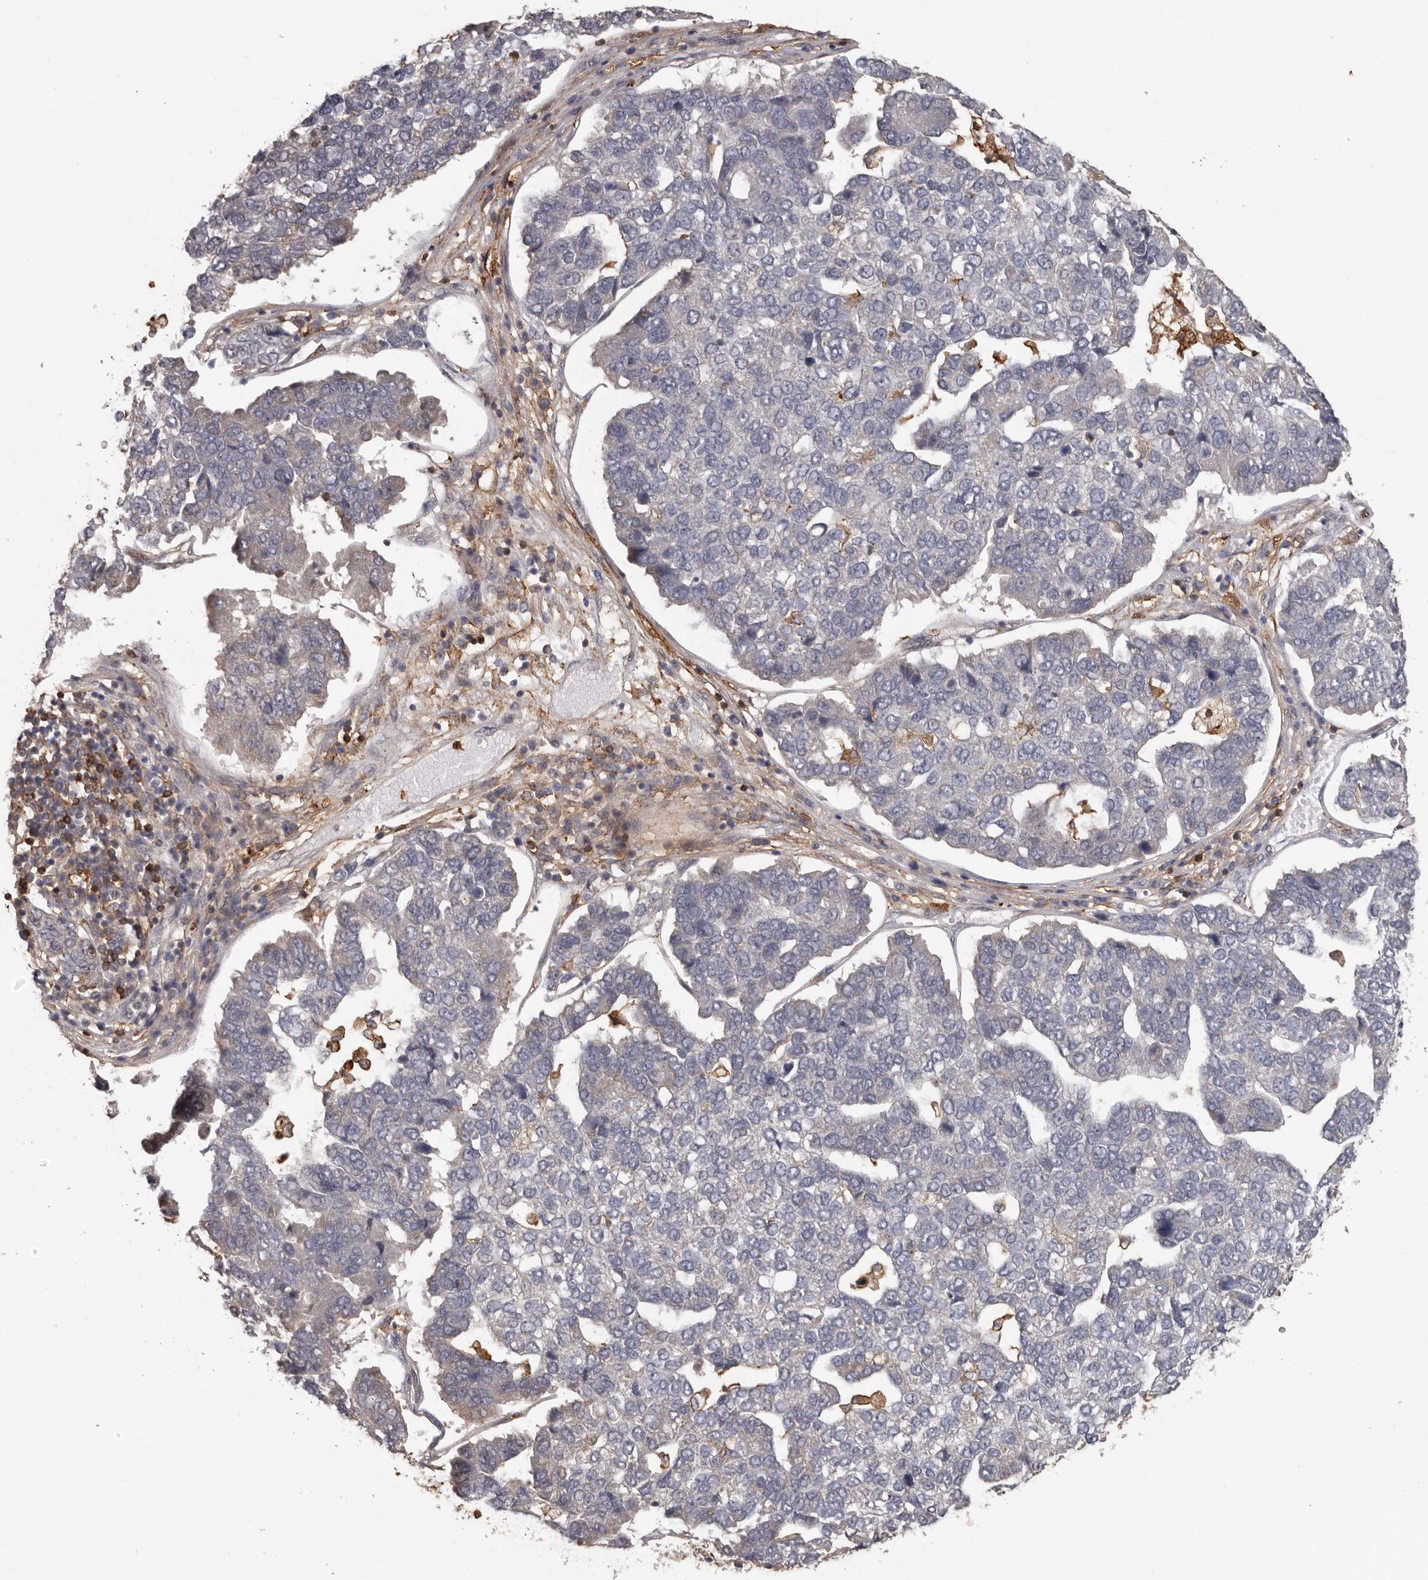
{"staining": {"intensity": "negative", "quantity": "none", "location": "none"}, "tissue": "pancreatic cancer", "cell_type": "Tumor cells", "image_type": "cancer", "snomed": [{"axis": "morphology", "description": "Adenocarcinoma, NOS"}, {"axis": "topography", "description": "Pancreas"}], "caption": "This is an IHC image of pancreatic cancer (adenocarcinoma). There is no positivity in tumor cells.", "gene": "PRR12", "patient": {"sex": "female", "age": 61}}